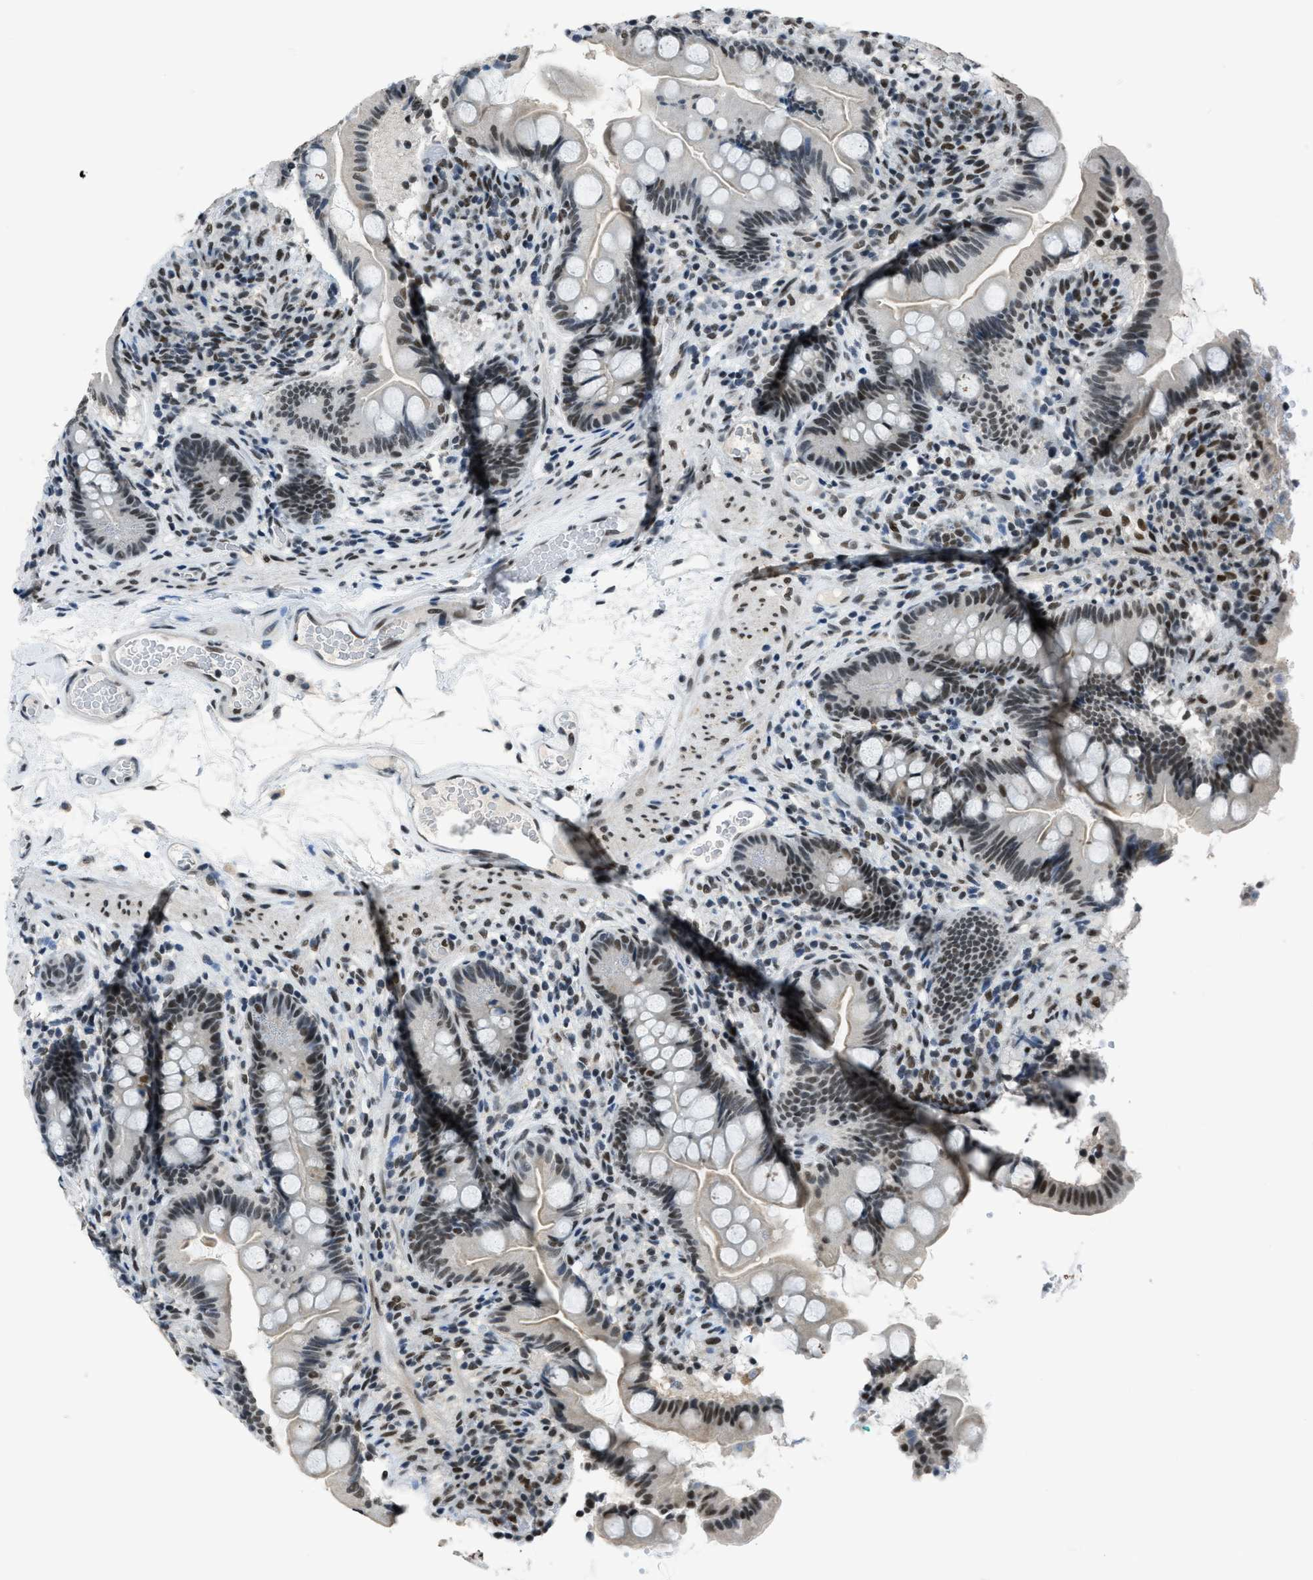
{"staining": {"intensity": "moderate", "quantity": "25%-75%", "location": "nuclear"}, "tissue": "small intestine", "cell_type": "Glandular cells", "image_type": "normal", "snomed": [{"axis": "morphology", "description": "Normal tissue, NOS"}, {"axis": "topography", "description": "Small intestine"}], "caption": "Small intestine stained with a brown dye exhibits moderate nuclear positive expression in about 25%-75% of glandular cells.", "gene": "GATAD2B", "patient": {"sex": "female", "age": 56}}